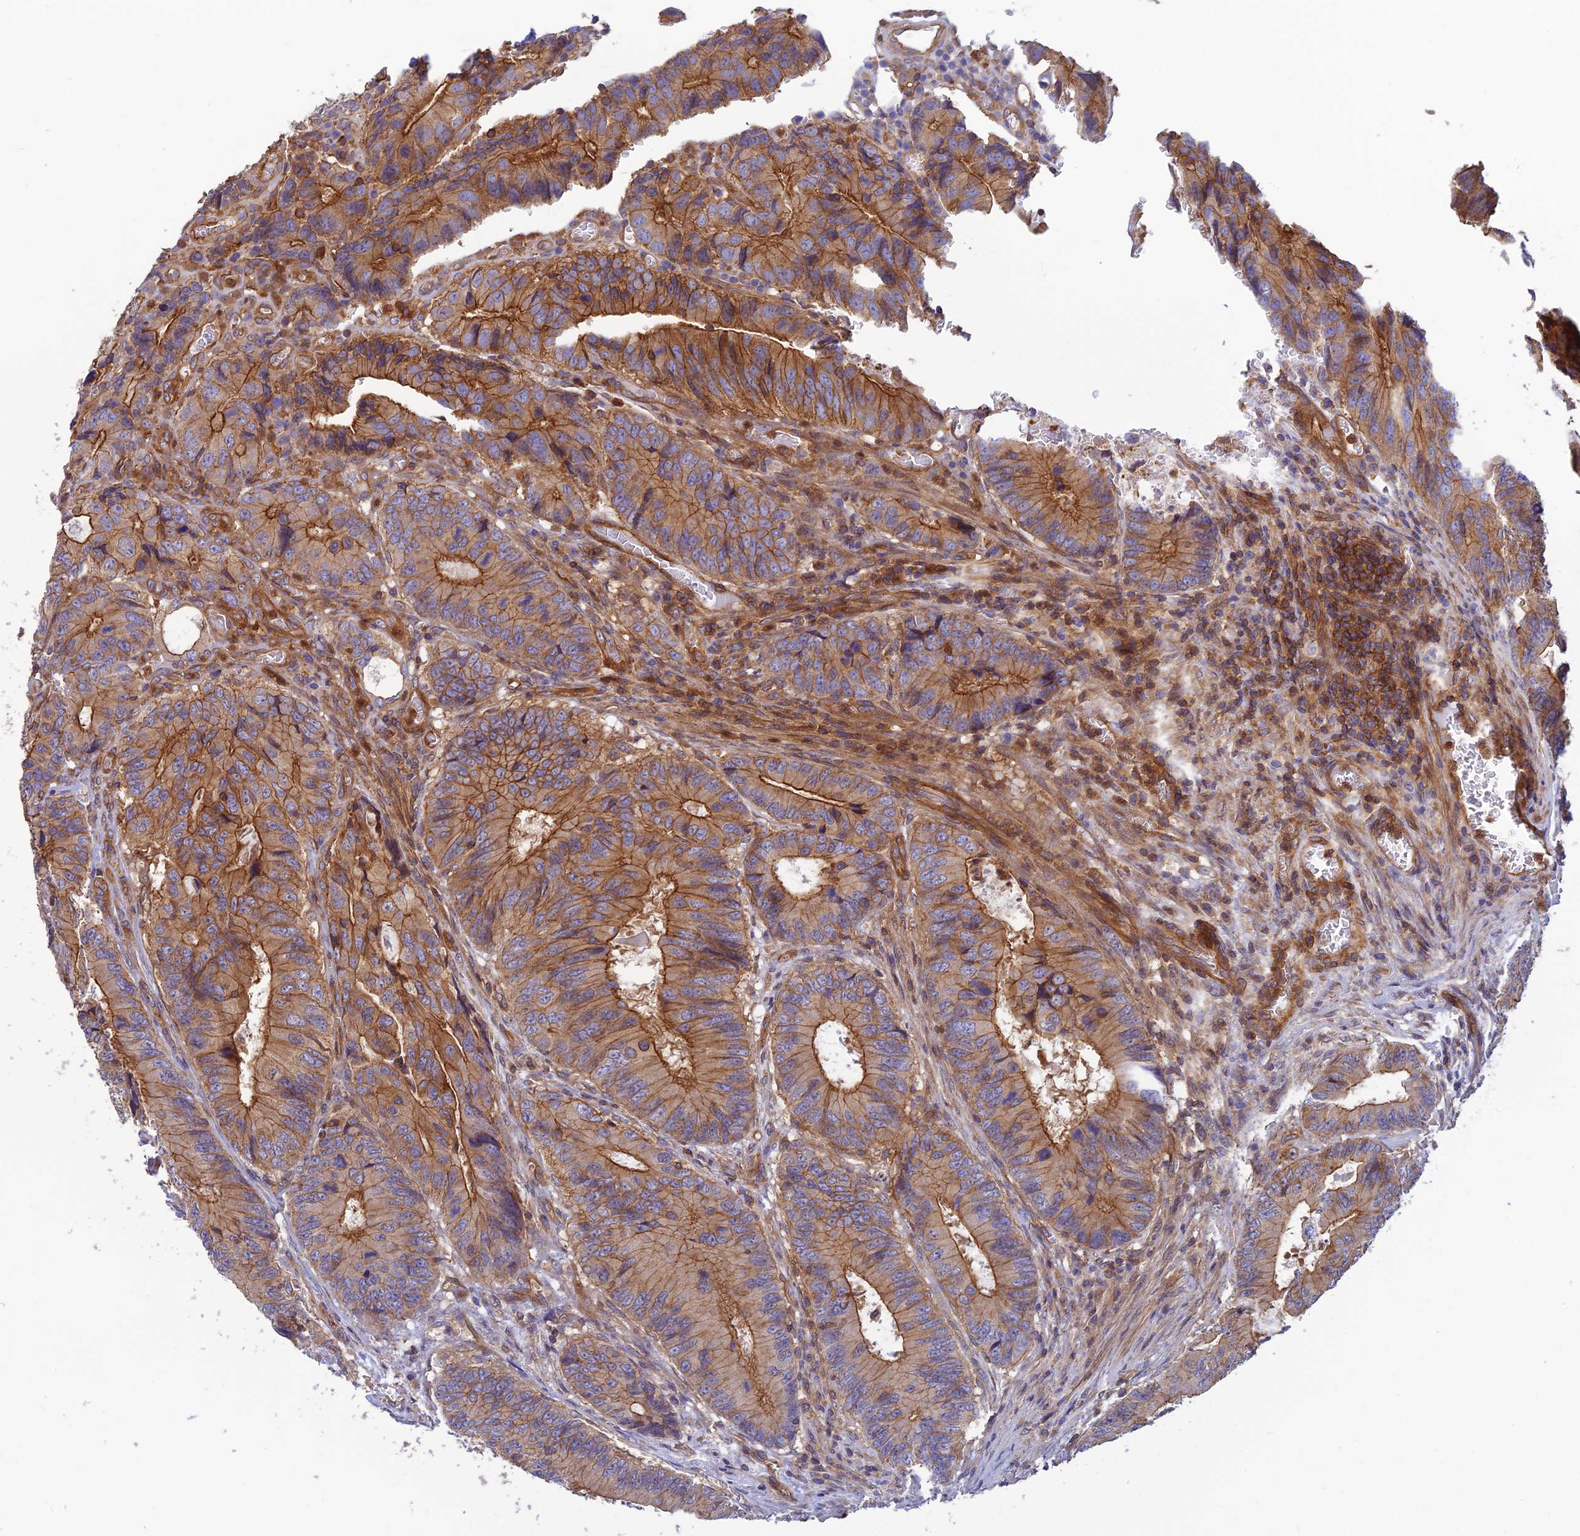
{"staining": {"intensity": "moderate", "quantity": ">75%", "location": "cytoplasmic/membranous"}, "tissue": "colorectal cancer", "cell_type": "Tumor cells", "image_type": "cancer", "snomed": [{"axis": "morphology", "description": "Adenocarcinoma, NOS"}, {"axis": "topography", "description": "Colon"}], "caption": "Approximately >75% of tumor cells in human adenocarcinoma (colorectal) demonstrate moderate cytoplasmic/membranous protein expression as visualized by brown immunohistochemical staining.", "gene": "PPP1R12C", "patient": {"sex": "male", "age": 85}}